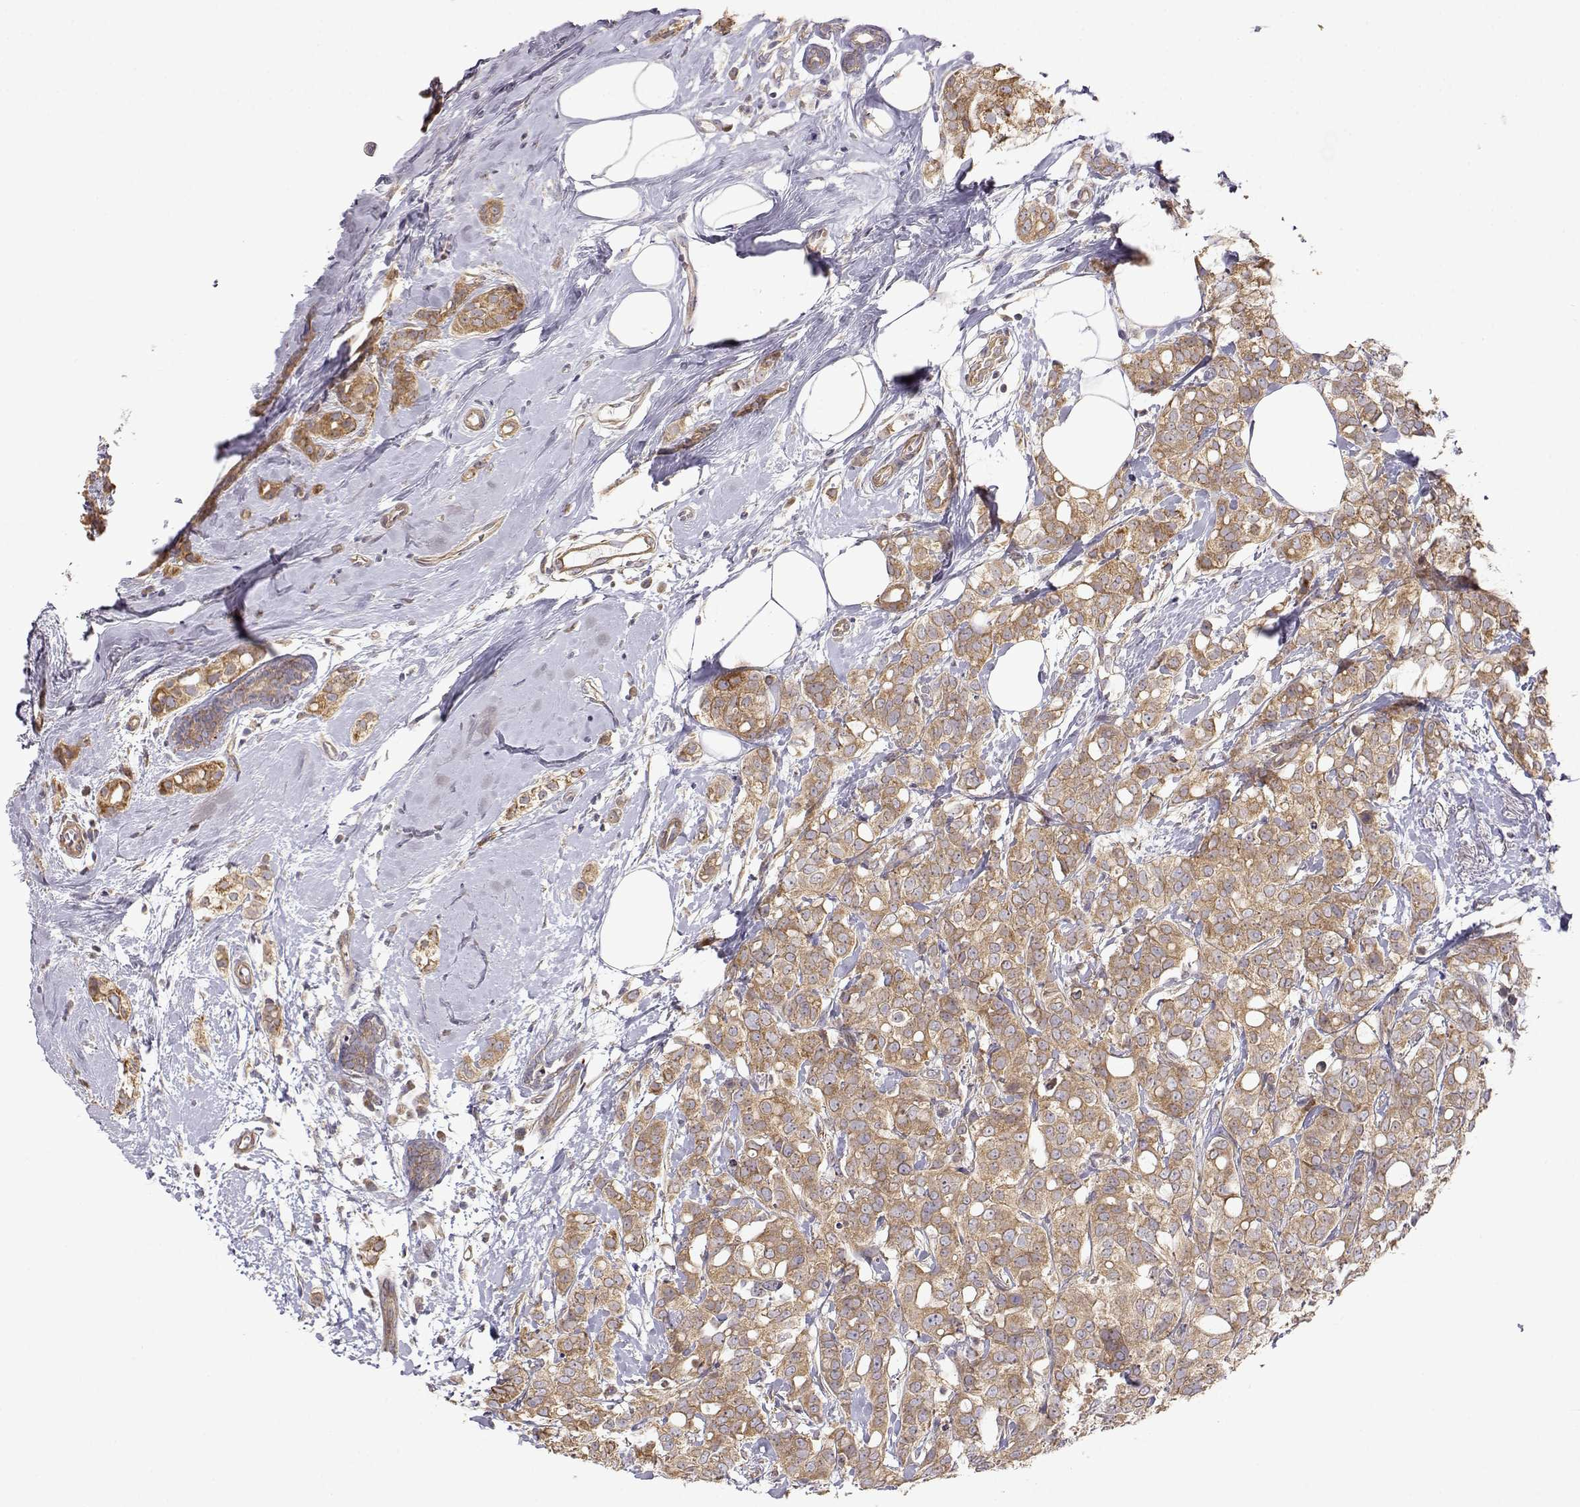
{"staining": {"intensity": "moderate", "quantity": ">75%", "location": "cytoplasmic/membranous"}, "tissue": "breast cancer", "cell_type": "Tumor cells", "image_type": "cancer", "snomed": [{"axis": "morphology", "description": "Duct carcinoma"}, {"axis": "topography", "description": "Breast"}], "caption": "Breast cancer stained with a protein marker displays moderate staining in tumor cells.", "gene": "PAIP1", "patient": {"sex": "female", "age": 40}}